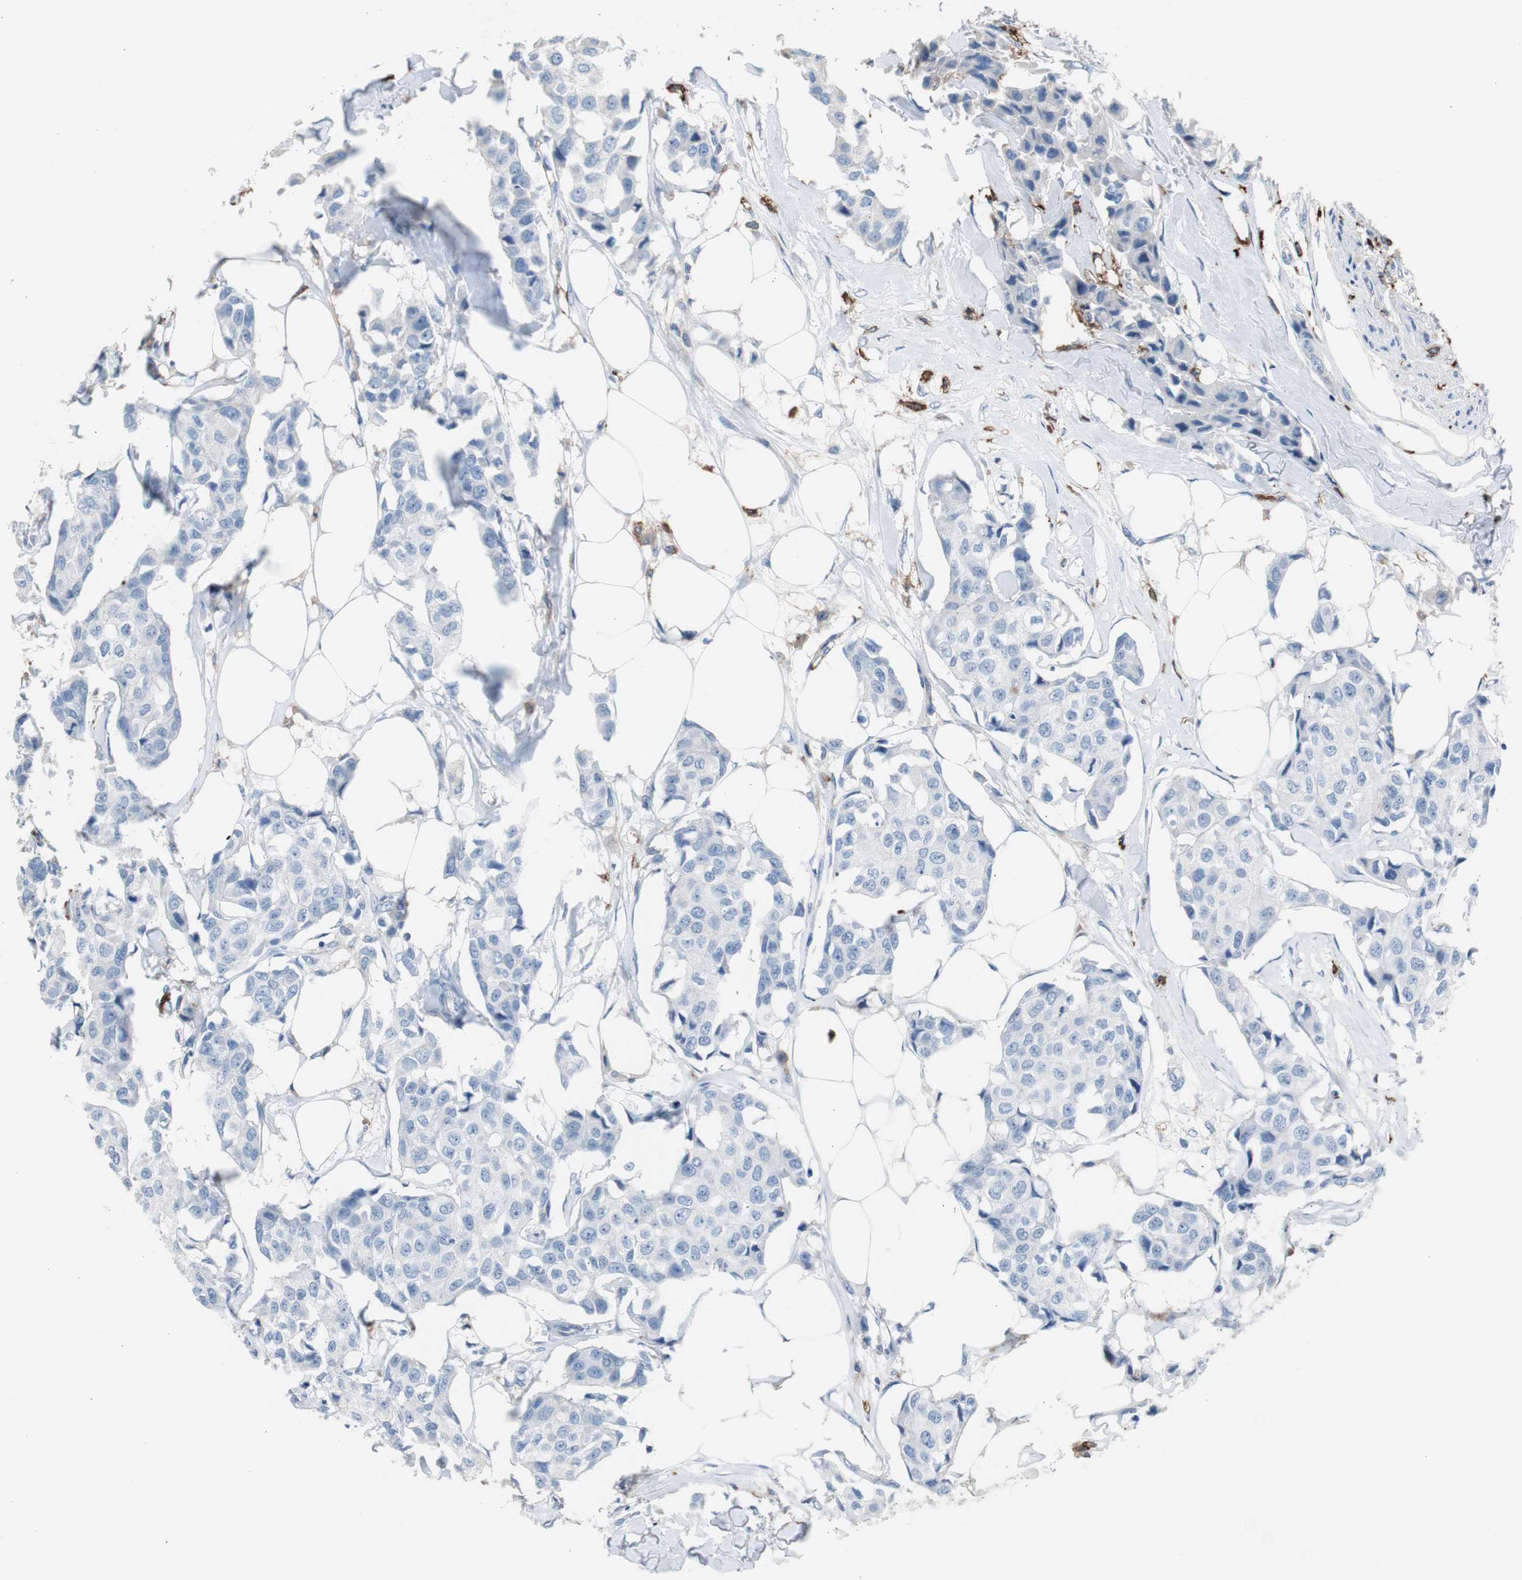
{"staining": {"intensity": "negative", "quantity": "none", "location": "none"}, "tissue": "breast cancer", "cell_type": "Tumor cells", "image_type": "cancer", "snomed": [{"axis": "morphology", "description": "Duct carcinoma"}, {"axis": "topography", "description": "Breast"}], "caption": "The photomicrograph reveals no staining of tumor cells in breast cancer. Brightfield microscopy of immunohistochemistry (IHC) stained with DAB (3,3'-diaminobenzidine) (brown) and hematoxylin (blue), captured at high magnification.", "gene": "FCGR2B", "patient": {"sex": "female", "age": 80}}